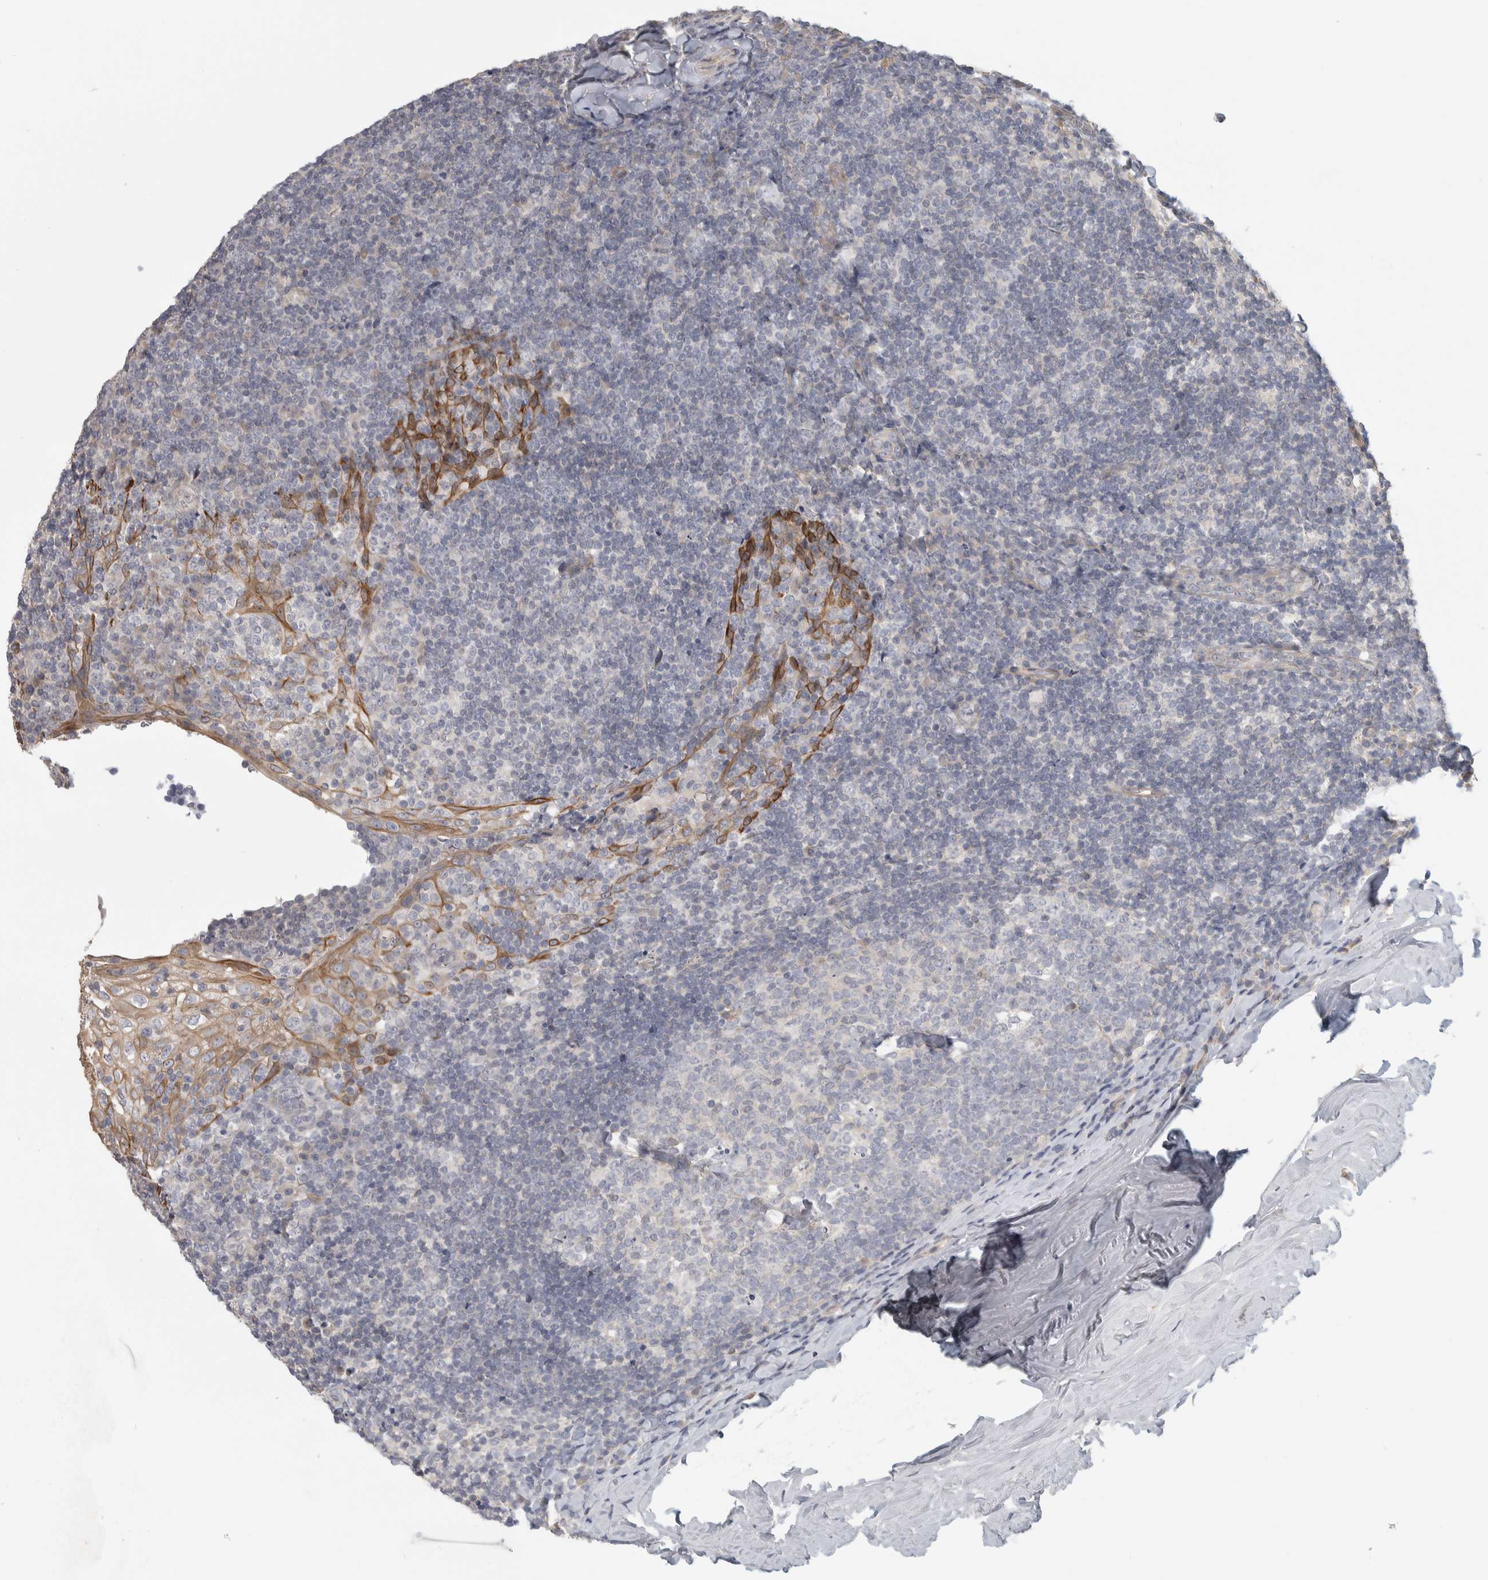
{"staining": {"intensity": "negative", "quantity": "none", "location": "none"}, "tissue": "tonsil", "cell_type": "Germinal center cells", "image_type": "normal", "snomed": [{"axis": "morphology", "description": "Normal tissue, NOS"}, {"axis": "topography", "description": "Tonsil"}], "caption": "The photomicrograph shows no significant positivity in germinal center cells of tonsil. (DAB IHC with hematoxylin counter stain).", "gene": "DCXR", "patient": {"sex": "male", "age": 37}}